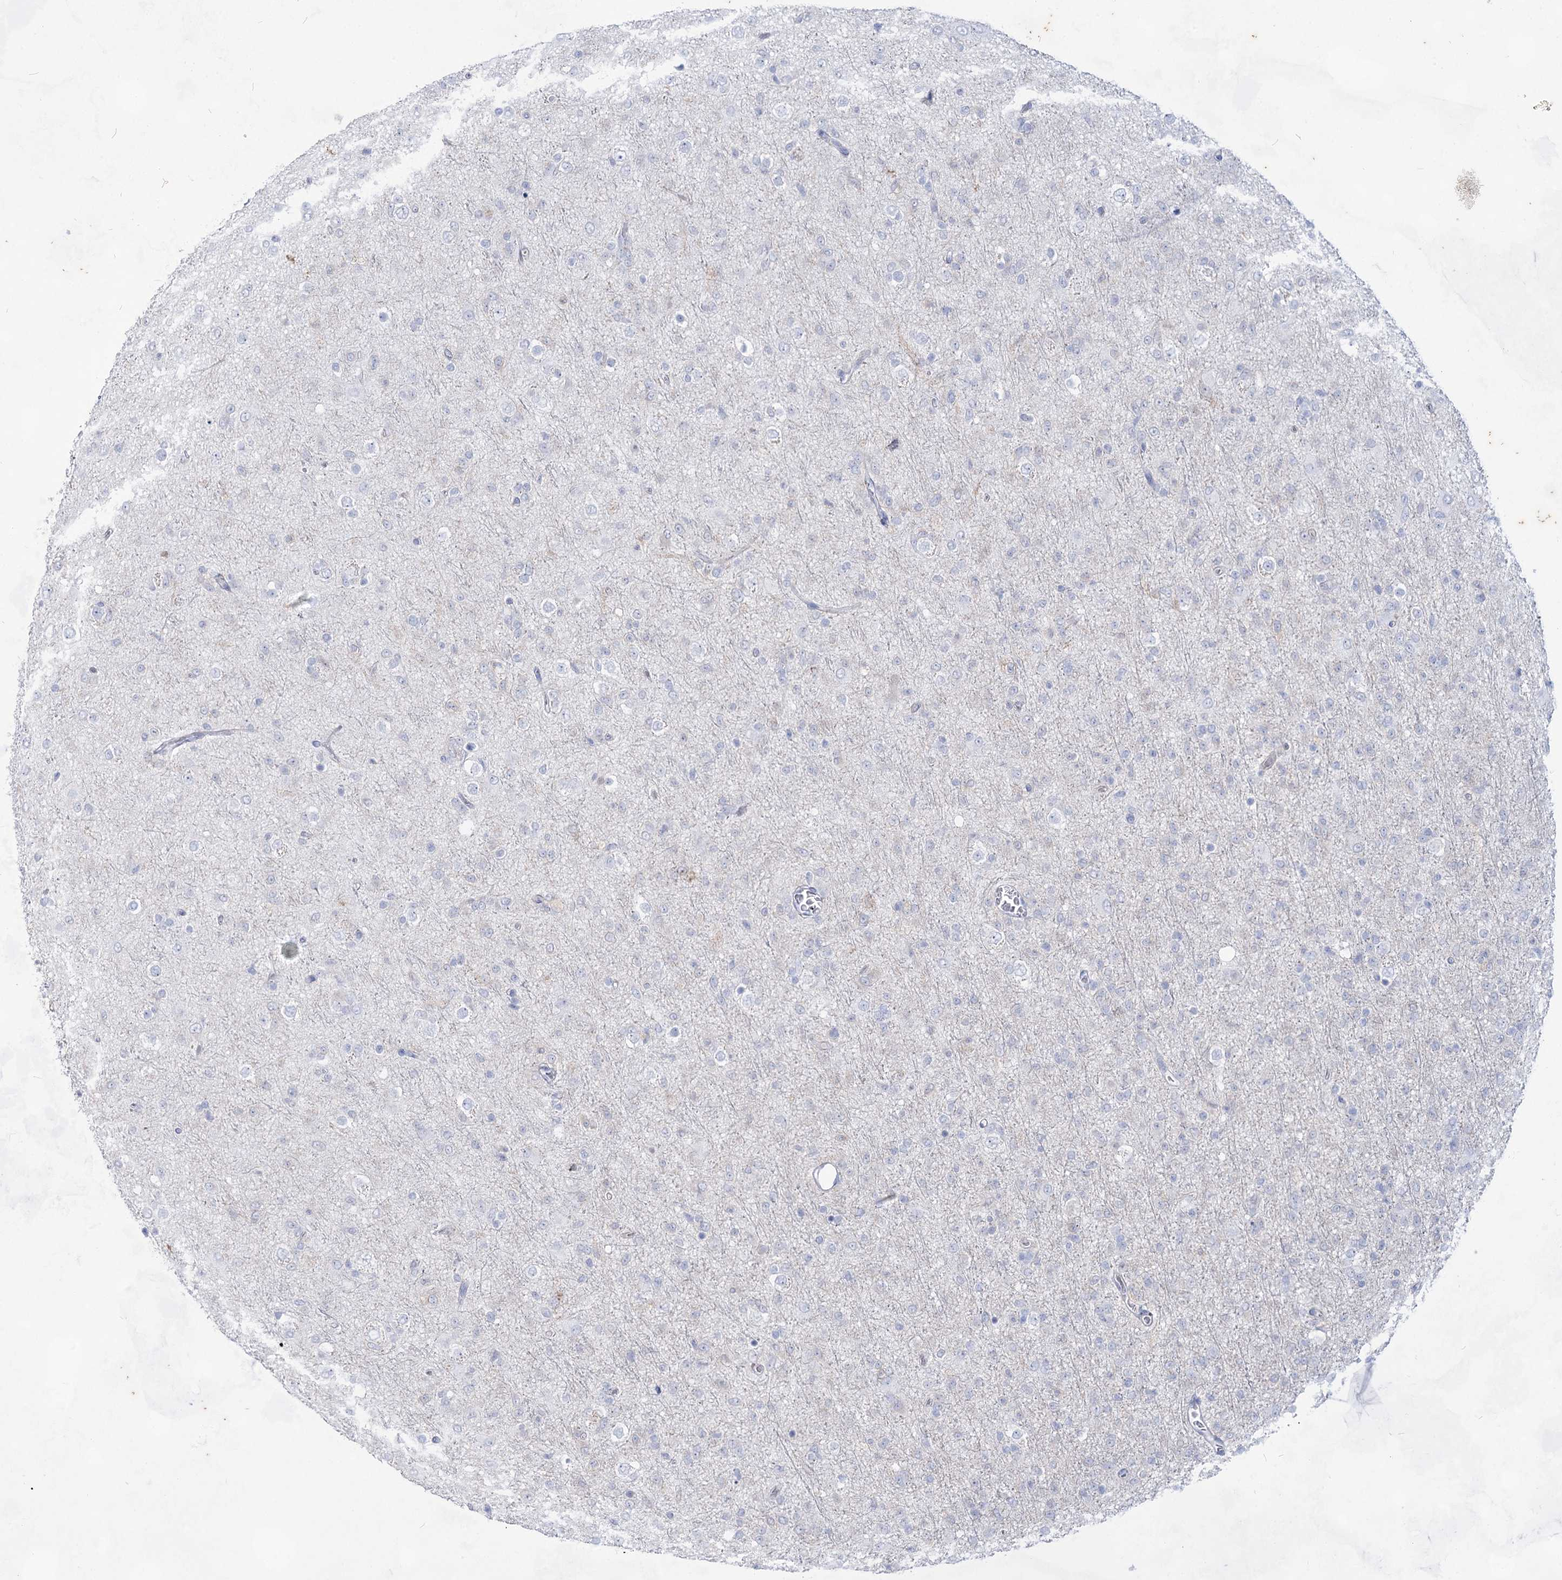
{"staining": {"intensity": "negative", "quantity": "none", "location": "none"}, "tissue": "glioma", "cell_type": "Tumor cells", "image_type": "cancer", "snomed": [{"axis": "morphology", "description": "Glioma, malignant, Low grade"}, {"axis": "topography", "description": "Brain"}], "caption": "Tumor cells are negative for brown protein staining in malignant glioma (low-grade).", "gene": "ACRV1", "patient": {"sex": "male", "age": 65}}